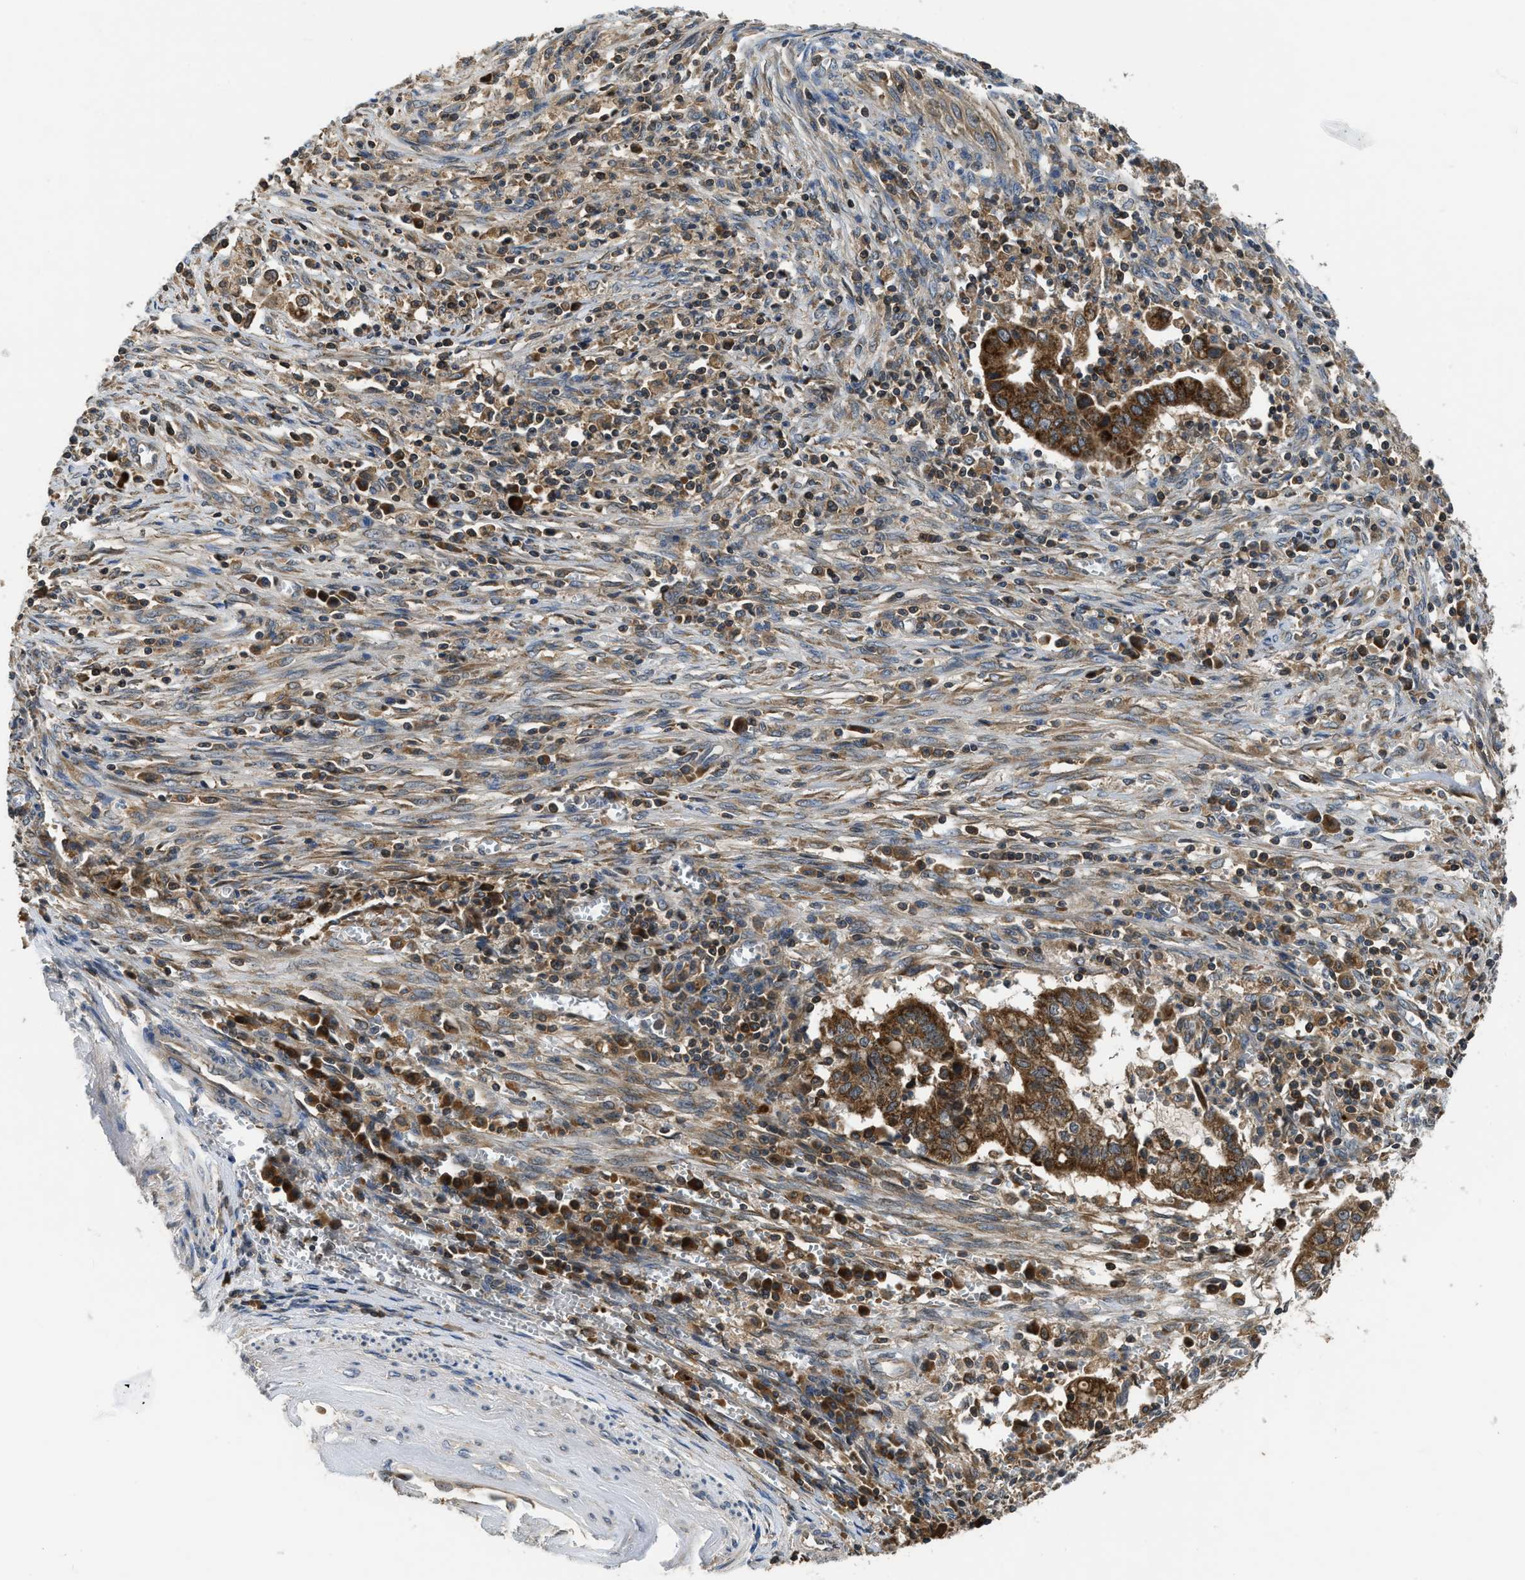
{"staining": {"intensity": "strong", "quantity": ">75%", "location": "cytoplasmic/membranous"}, "tissue": "cervical cancer", "cell_type": "Tumor cells", "image_type": "cancer", "snomed": [{"axis": "morphology", "description": "Adenocarcinoma, NOS"}, {"axis": "topography", "description": "Cervix"}], "caption": "Tumor cells demonstrate high levels of strong cytoplasmic/membranous staining in approximately >75% of cells in human cervical adenocarcinoma. The staining is performed using DAB brown chromogen to label protein expression. The nuclei are counter-stained blue using hematoxylin.", "gene": "PAFAH2", "patient": {"sex": "female", "age": 44}}